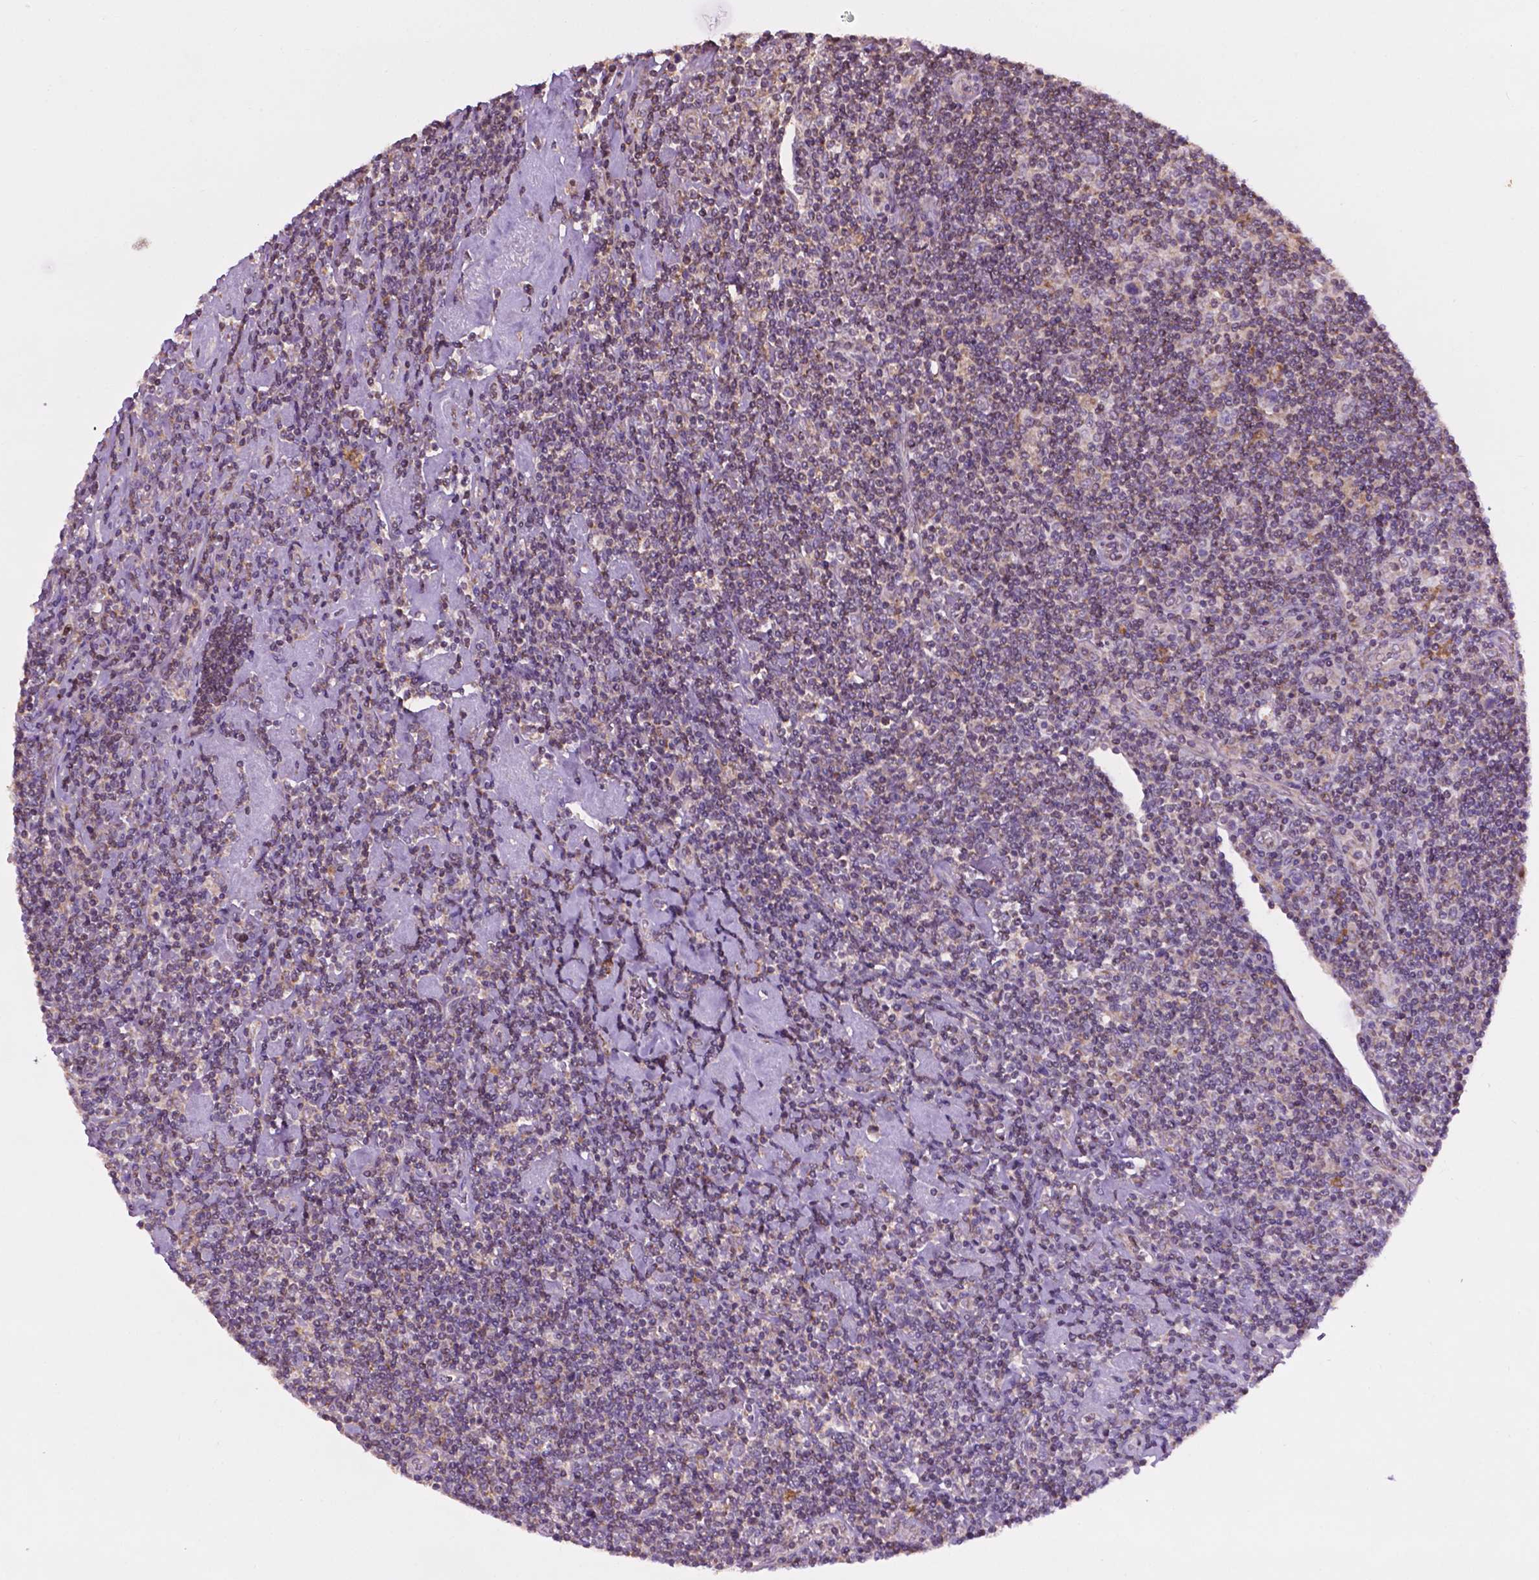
{"staining": {"intensity": "negative", "quantity": "none", "location": "none"}, "tissue": "lymphoma", "cell_type": "Tumor cells", "image_type": "cancer", "snomed": [{"axis": "morphology", "description": "Hodgkin's disease, NOS"}, {"axis": "topography", "description": "Lymph node"}], "caption": "Photomicrograph shows no protein positivity in tumor cells of lymphoma tissue.", "gene": "SPNS2", "patient": {"sex": "male", "age": 40}}